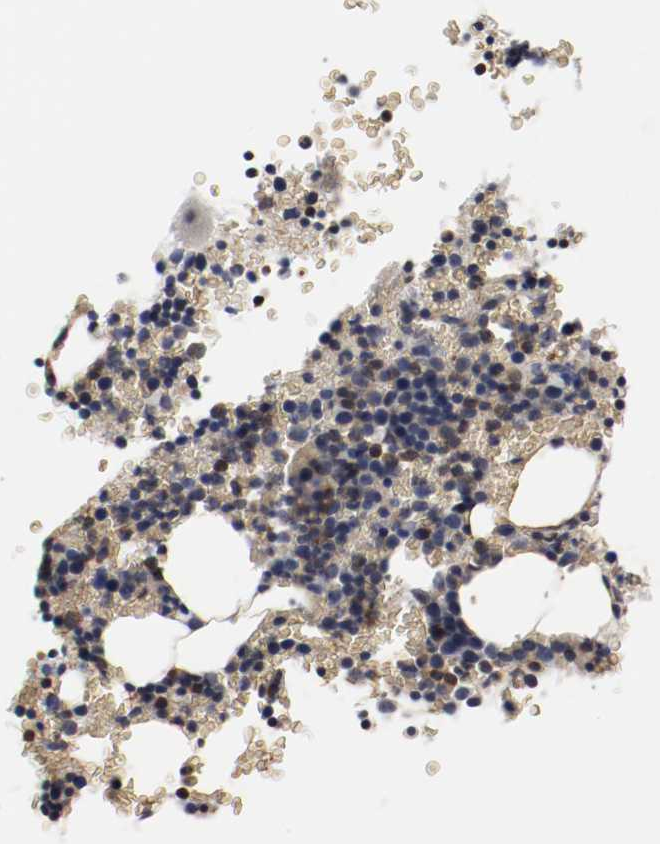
{"staining": {"intensity": "moderate", "quantity": "25%-75%", "location": "nuclear"}, "tissue": "bone marrow", "cell_type": "Hematopoietic cells", "image_type": "normal", "snomed": [{"axis": "morphology", "description": "Normal tissue, NOS"}, {"axis": "morphology", "description": "Inflammation, NOS"}, {"axis": "topography", "description": "Bone marrow"}], "caption": "Protein expression by immunohistochemistry shows moderate nuclear staining in approximately 25%-75% of hematopoietic cells in unremarkable bone marrow. The staining was performed using DAB to visualize the protein expression in brown, while the nuclei were stained in blue with hematoxylin (Magnification: 20x).", "gene": "JUND", "patient": {"sex": "male", "age": 22}}